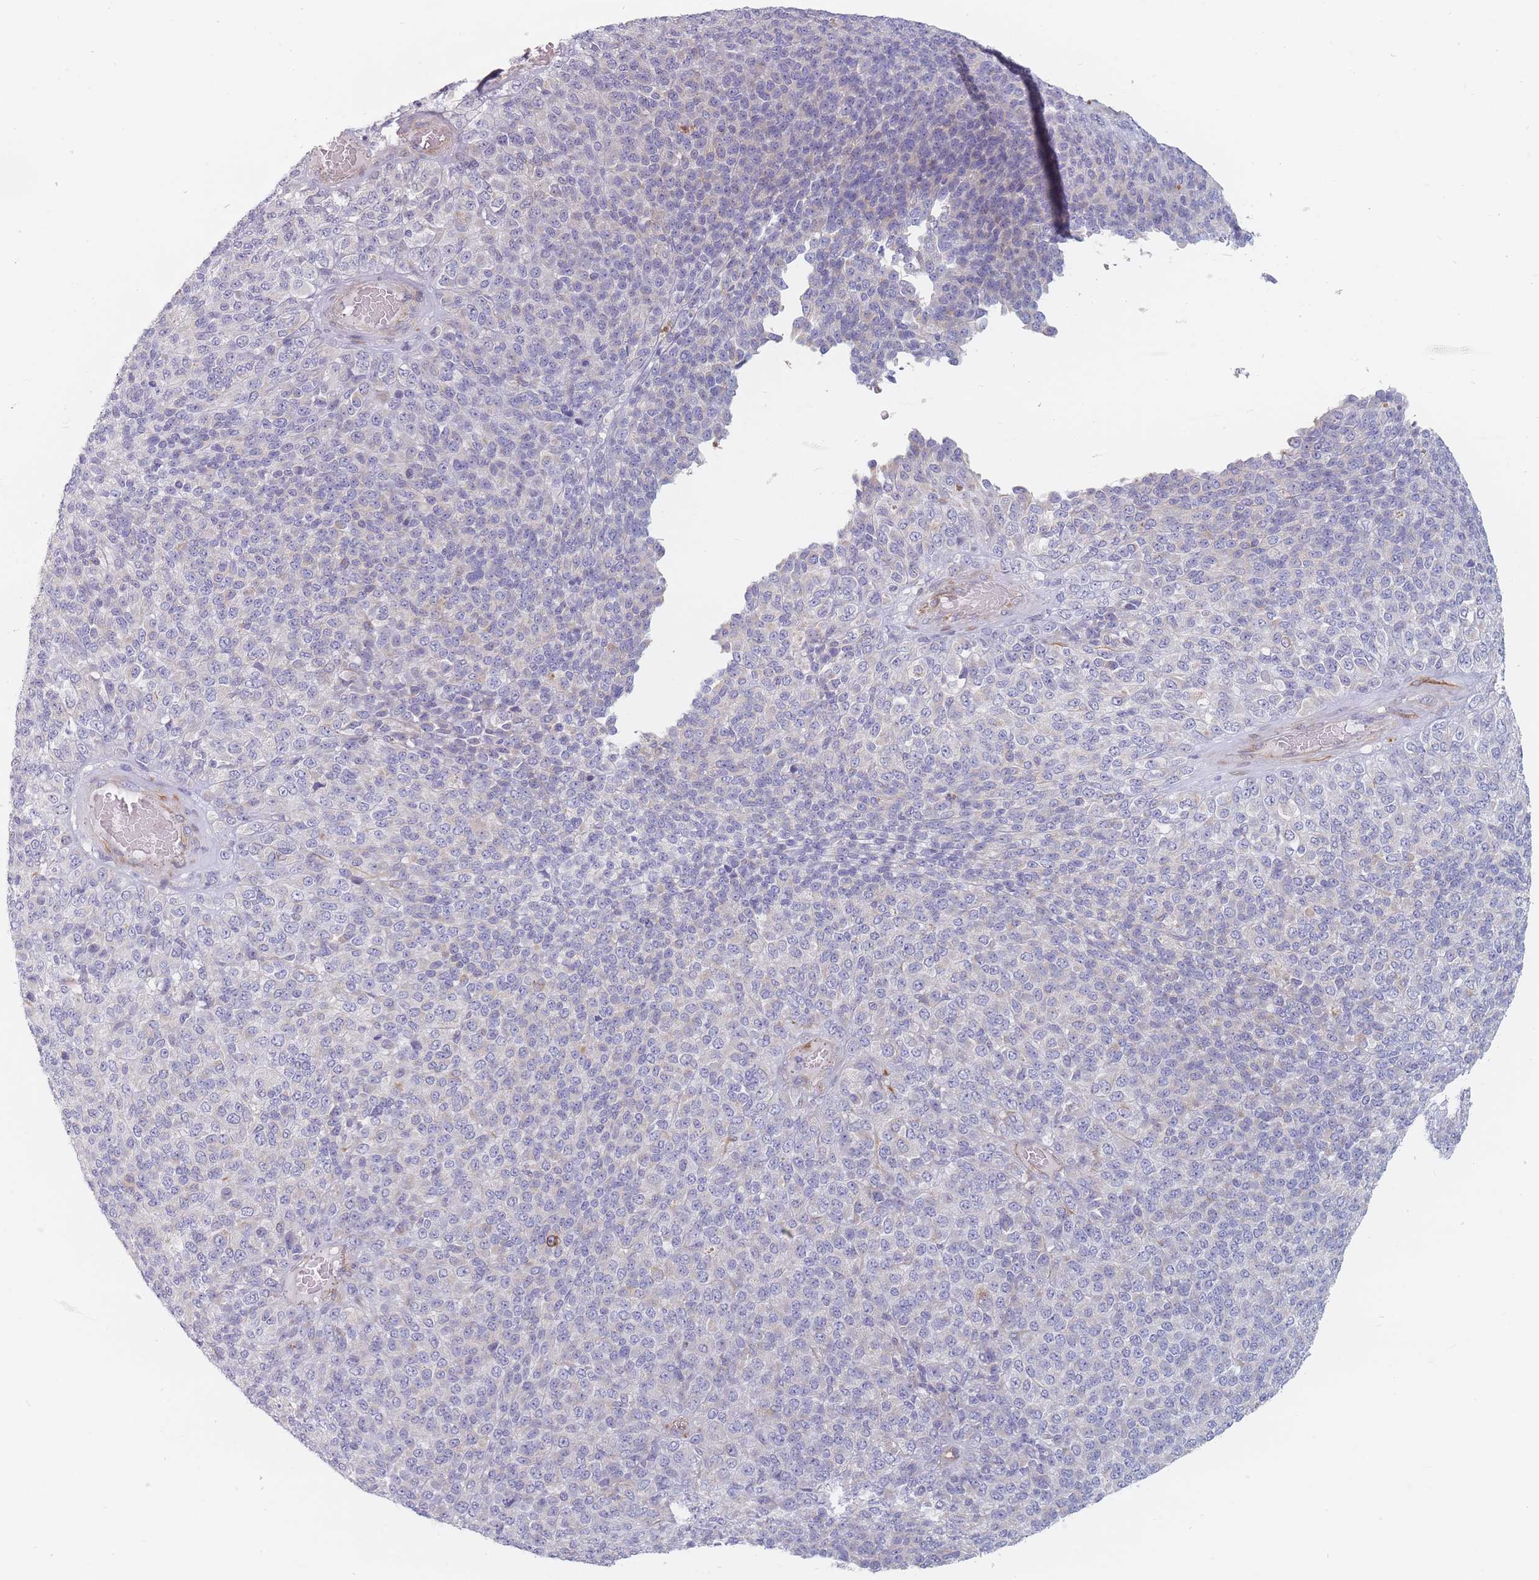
{"staining": {"intensity": "negative", "quantity": "none", "location": "none"}, "tissue": "melanoma", "cell_type": "Tumor cells", "image_type": "cancer", "snomed": [{"axis": "morphology", "description": "Malignant melanoma, Metastatic site"}, {"axis": "topography", "description": "Brain"}], "caption": "Immunohistochemistry micrograph of human melanoma stained for a protein (brown), which exhibits no staining in tumor cells. The staining was performed using DAB to visualize the protein expression in brown, while the nuclei were stained in blue with hematoxylin (Magnification: 20x).", "gene": "ERBIN", "patient": {"sex": "female", "age": 56}}